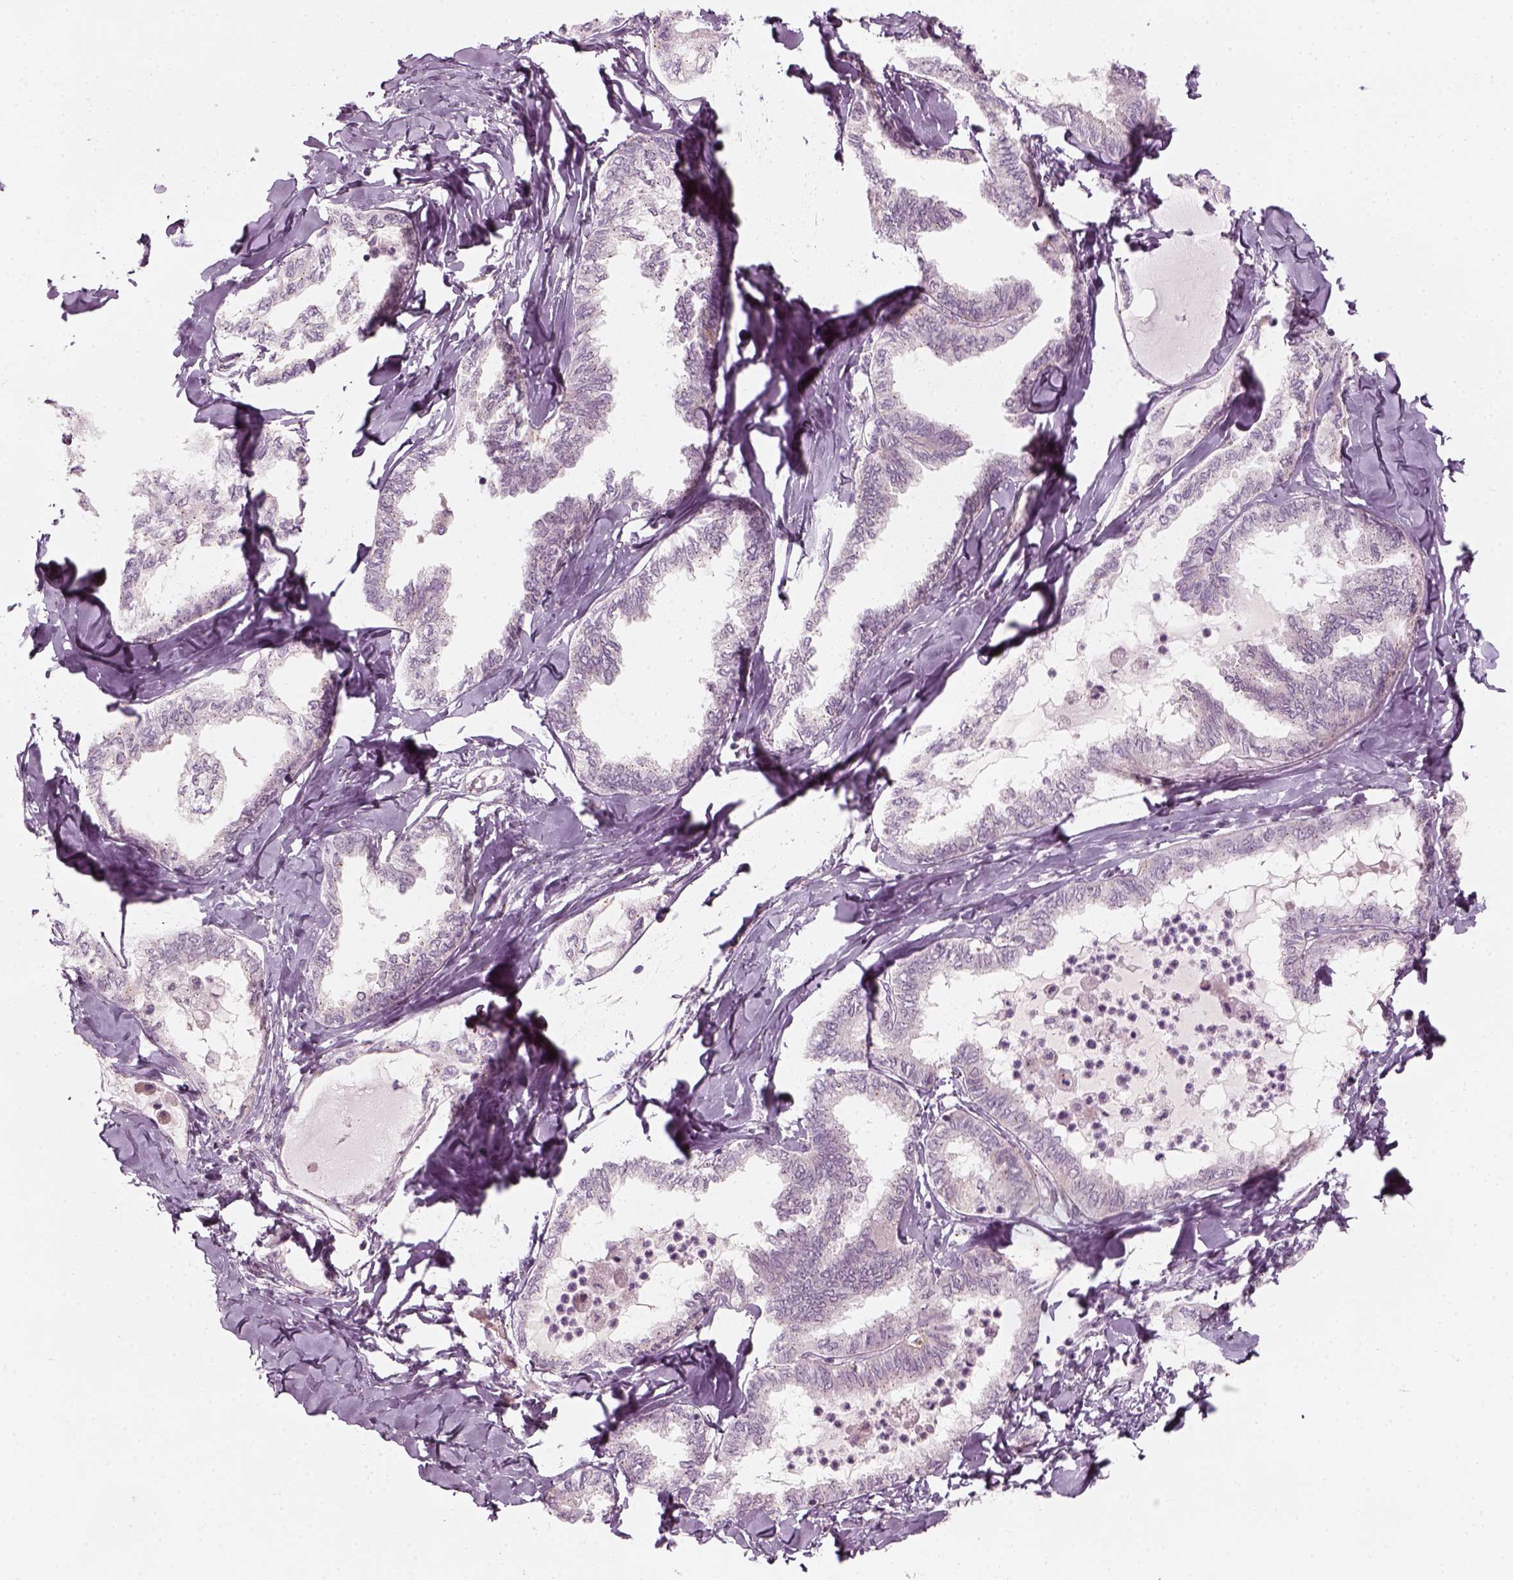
{"staining": {"intensity": "negative", "quantity": "none", "location": "none"}, "tissue": "ovarian cancer", "cell_type": "Tumor cells", "image_type": "cancer", "snomed": [{"axis": "morphology", "description": "Carcinoma, endometroid"}, {"axis": "topography", "description": "Ovary"}], "caption": "The photomicrograph exhibits no staining of tumor cells in ovarian cancer. (Stains: DAB (3,3'-diaminobenzidine) immunohistochemistry (IHC) with hematoxylin counter stain, Microscopy: brightfield microscopy at high magnification).", "gene": "MLIP", "patient": {"sex": "female", "age": 70}}